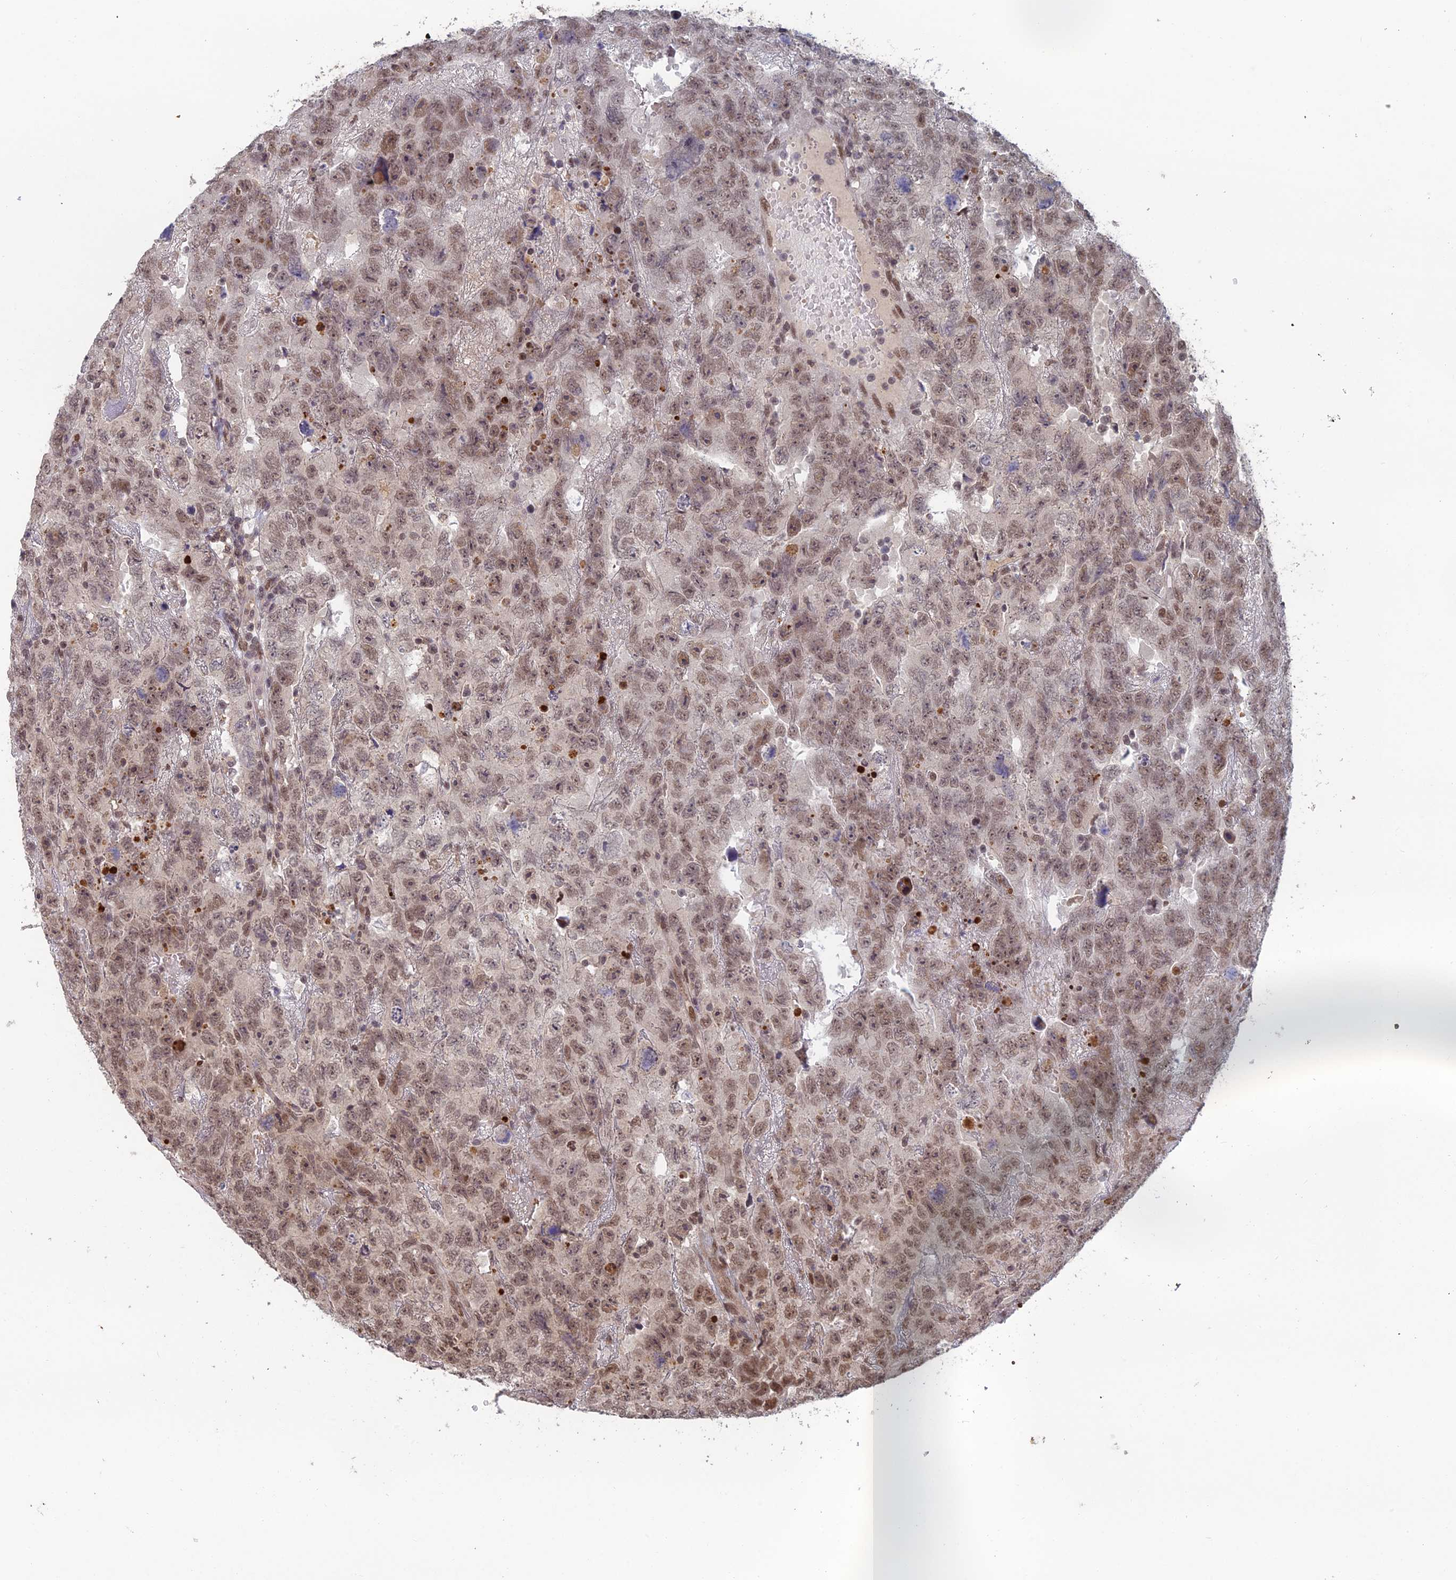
{"staining": {"intensity": "moderate", "quantity": ">75%", "location": "nuclear"}, "tissue": "testis cancer", "cell_type": "Tumor cells", "image_type": "cancer", "snomed": [{"axis": "morphology", "description": "Carcinoma, Embryonal, NOS"}, {"axis": "topography", "description": "Testis"}], "caption": "A photomicrograph showing moderate nuclear expression in about >75% of tumor cells in embryonal carcinoma (testis), as visualized by brown immunohistochemical staining.", "gene": "RANBP3", "patient": {"sex": "male", "age": 45}}